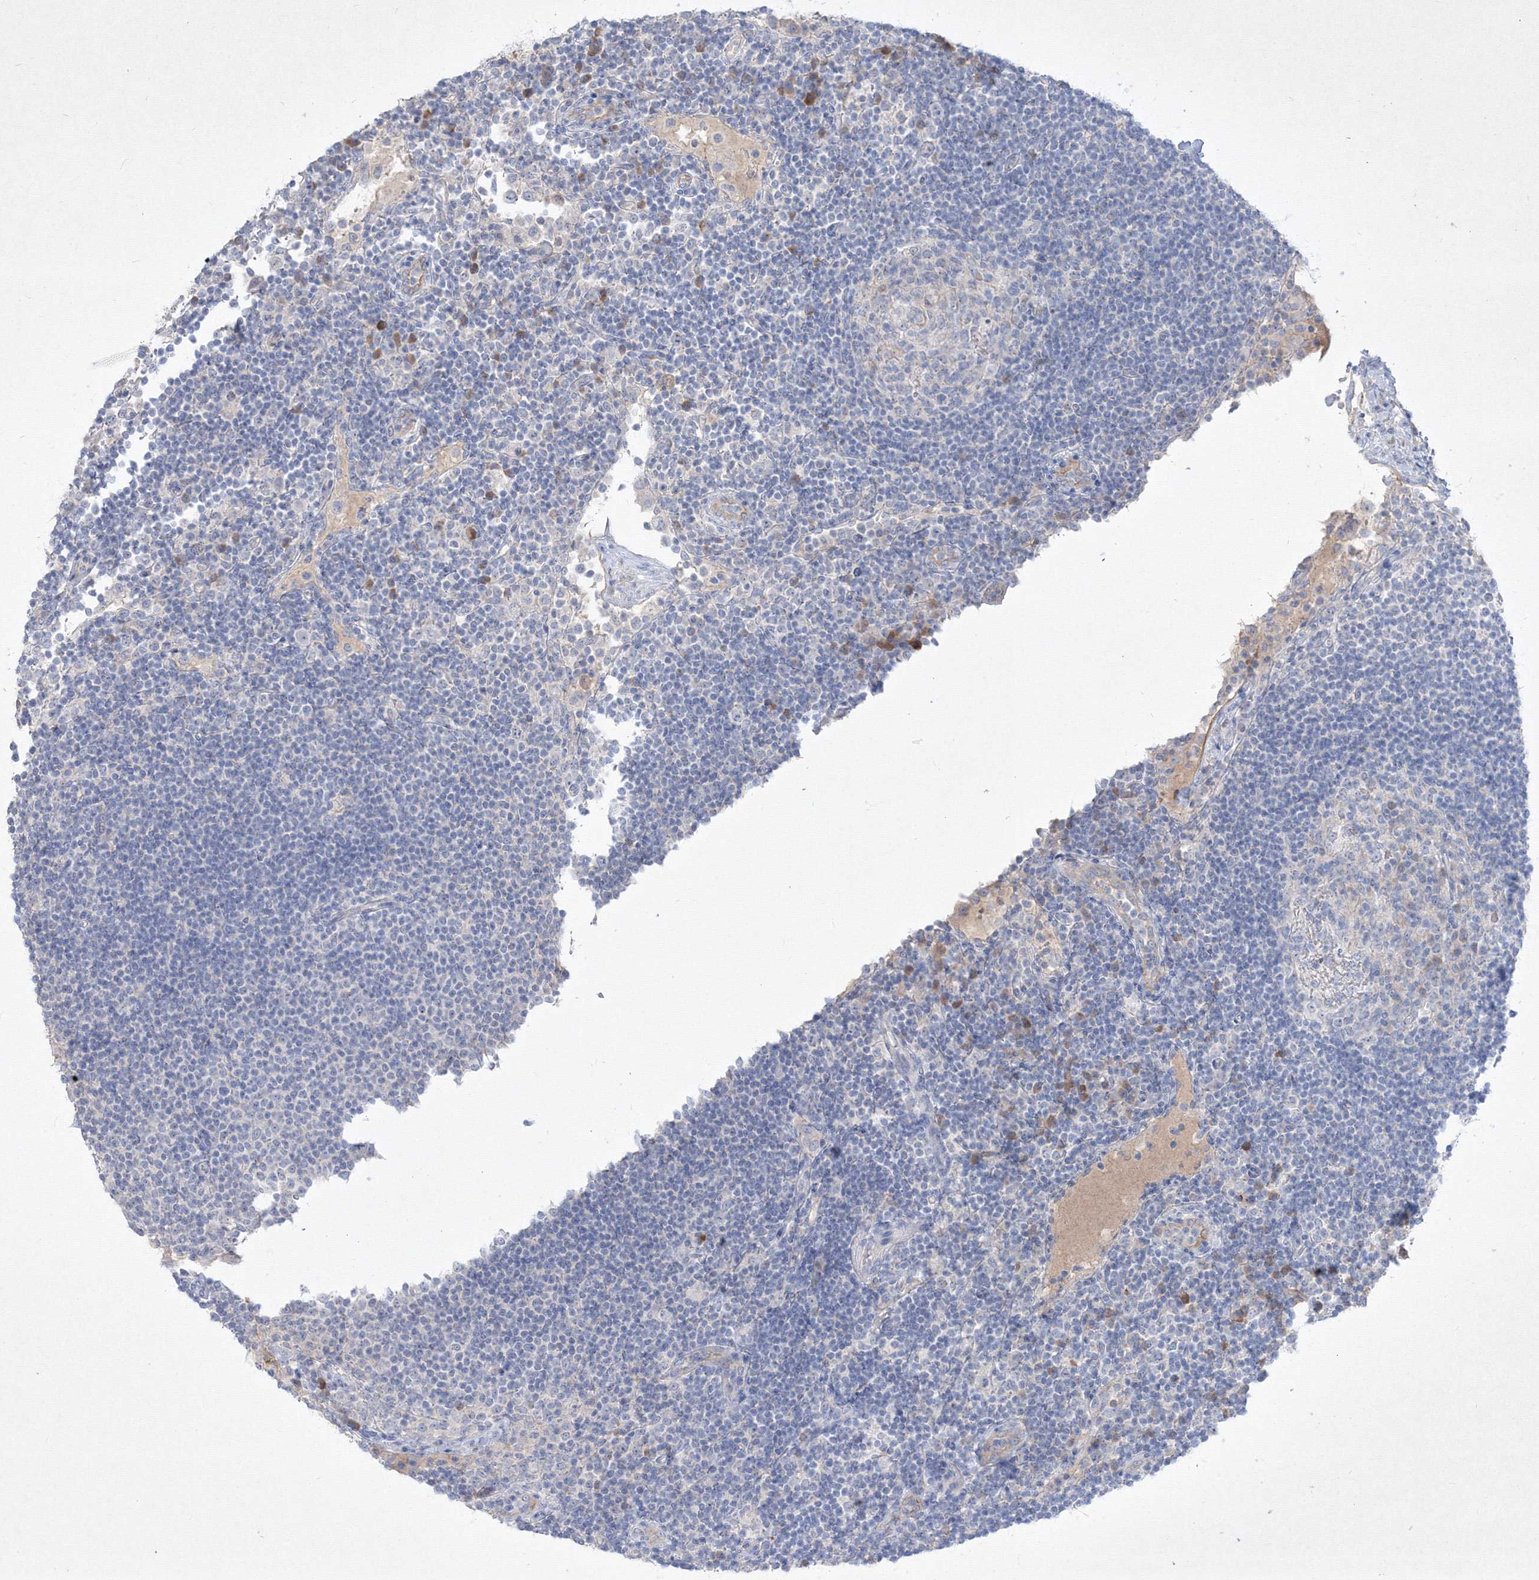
{"staining": {"intensity": "negative", "quantity": "none", "location": "none"}, "tissue": "lymph node", "cell_type": "Germinal center cells", "image_type": "normal", "snomed": [{"axis": "morphology", "description": "Normal tissue, NOS"}, {"axis": "topography", "description": "Lymph node"}], "caption": "Immunohistochemical staining of normal human lymph node demonstrates no significant staining in germinal center cells. Brightfield microscopy of immunohistochemistry (IHC) stained with DAB (brown) and hematoxylin (blue), captured at high magnification.", "gene": "TMEM139", "patient": {"sex": "female", "age": 53}}